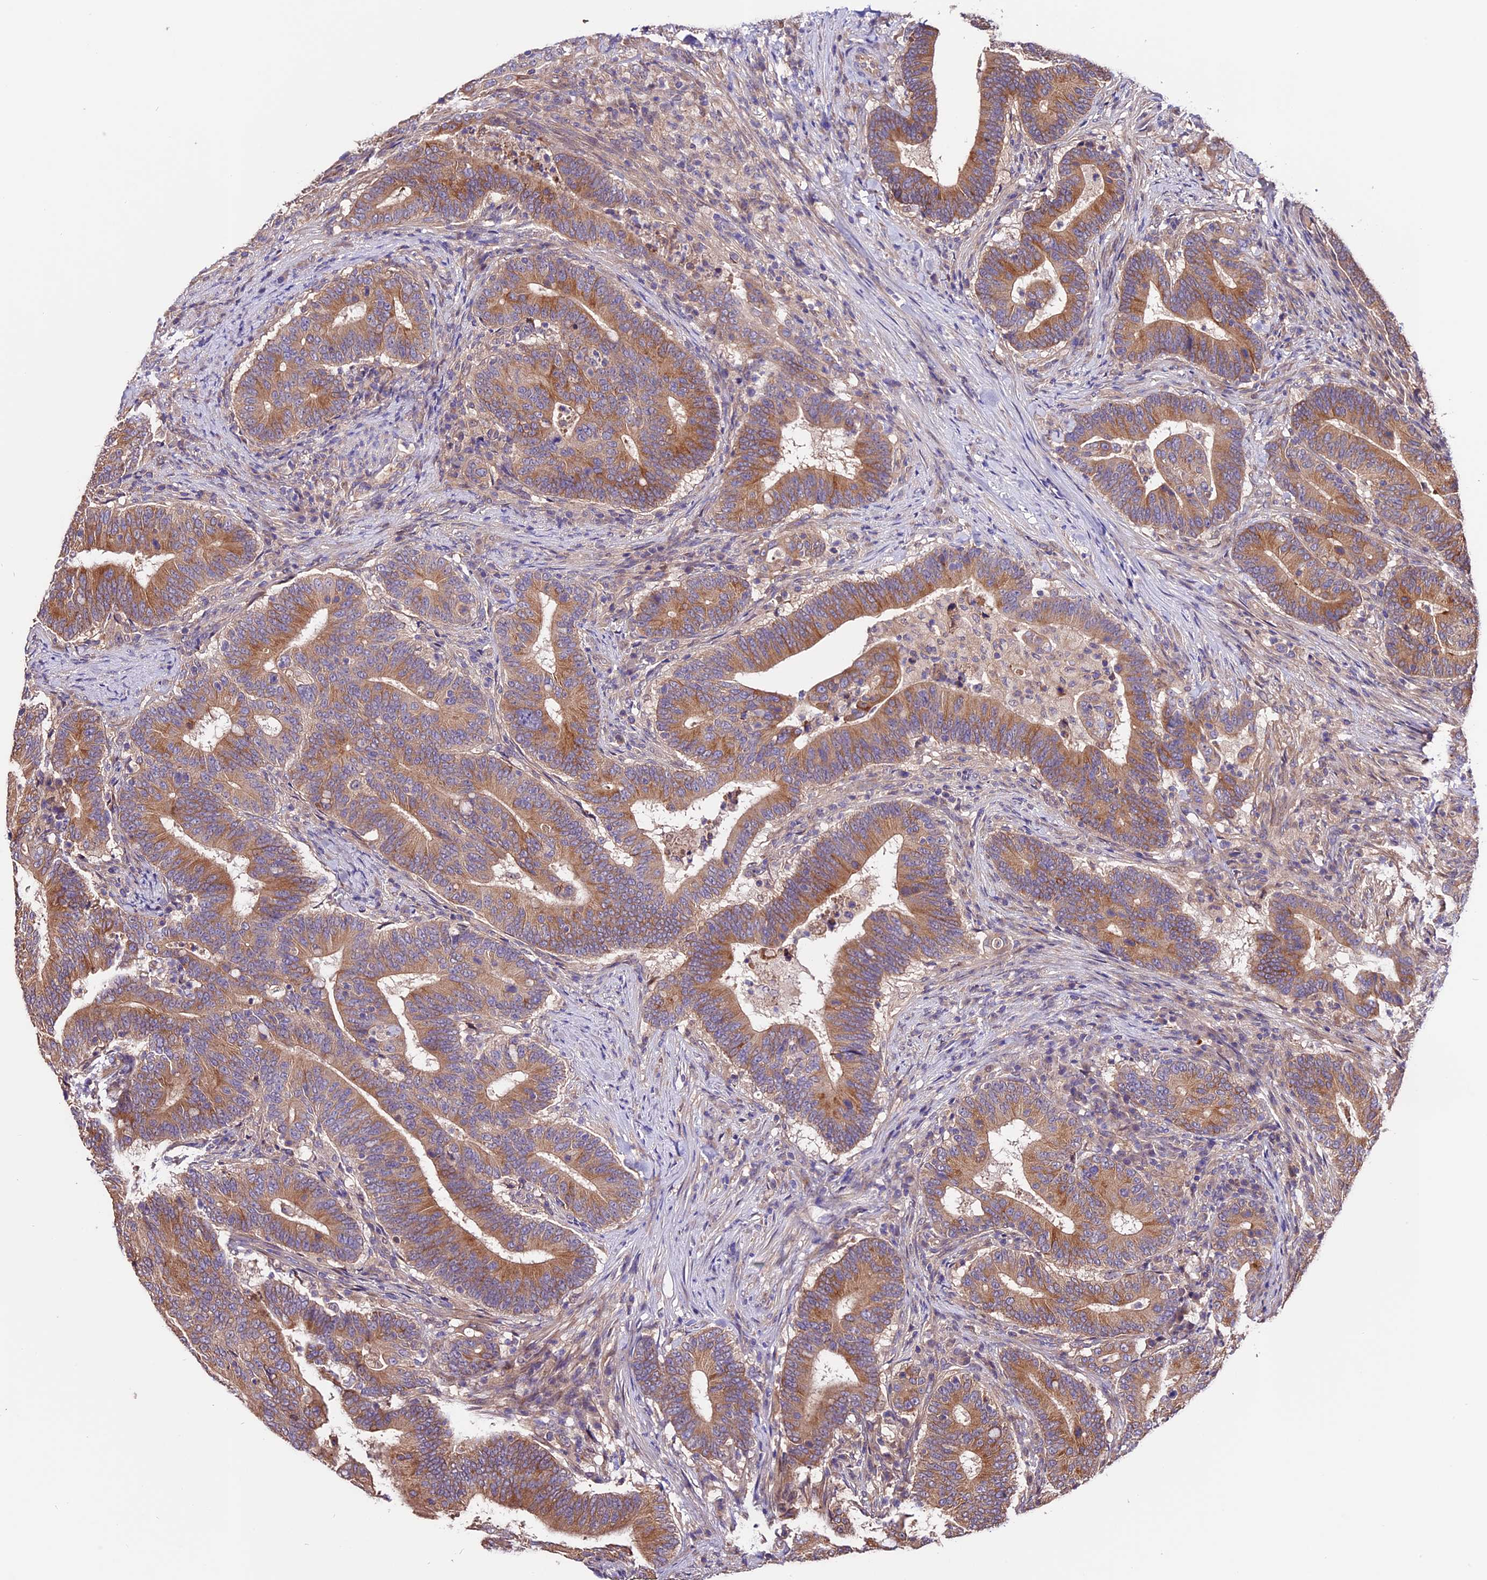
{"staining": {"intensity": "moderate", "quantity": ">75%", "location": "cytoplasmic/membranous"}, "tissue": "colorectal cancer", "cell_type": "Tumor cells", "image_type": "cancer", "snomed": [{"axis": "morphology", "description": "Adenocarcinoma, NOS"}, {"axis": "topography", "description": "Colon"}], "caption": "Immunohistochemistry (DAB (3,3'-diaminobenzidine)) staining of human colorectal adenocarcinoma displays moderate cytoplasmic/membranous protein positivity in about >75% of tumor cells.", "gene": "CES3", "patient": {"sex": "female", "age": 66}}